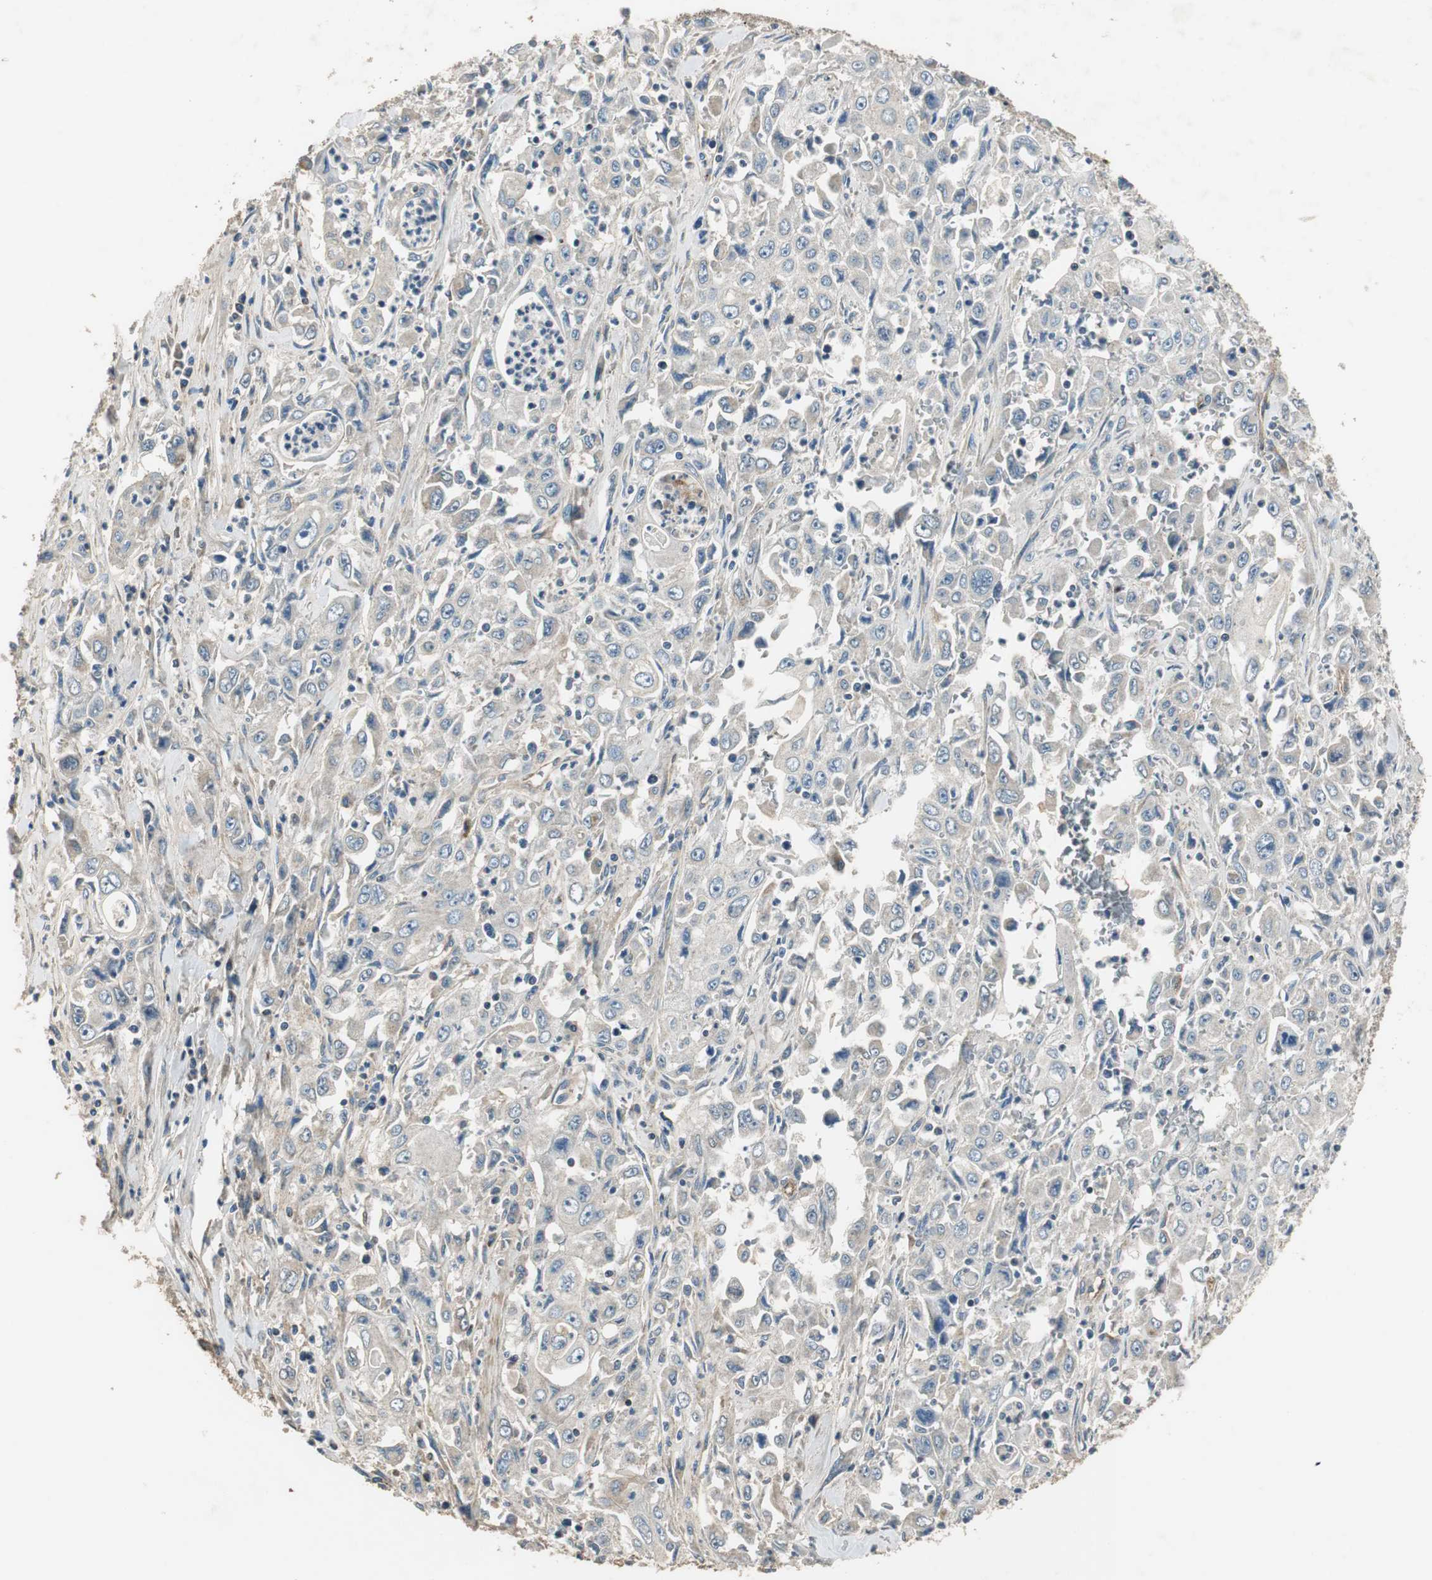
{"staining": {"intensity": "weak", "quantity": "<25%", "location": "cytoplasmic/membranous"}, "tissue": "pancreatic cancer", "cell_type": "Tumor cells", "image_type": "cancer", "snomed": [{"axis": "morphology", "description": "Adenocarcinoma, NOS"}, {"axis": "topography", "description": "Pancreas"}], "caption": "A micrograph of human pancreatic cancer is negative for staining in tumor cells. The staining was performed using DAB (3,3'-diaminobenzidine) to visualize the protein expression in brown, while the nuclei were stained in blue with hematoxylin (Magnification: 20x).", "gene": "MSTO1", "patient": {"sex": "male", "age": 70}}